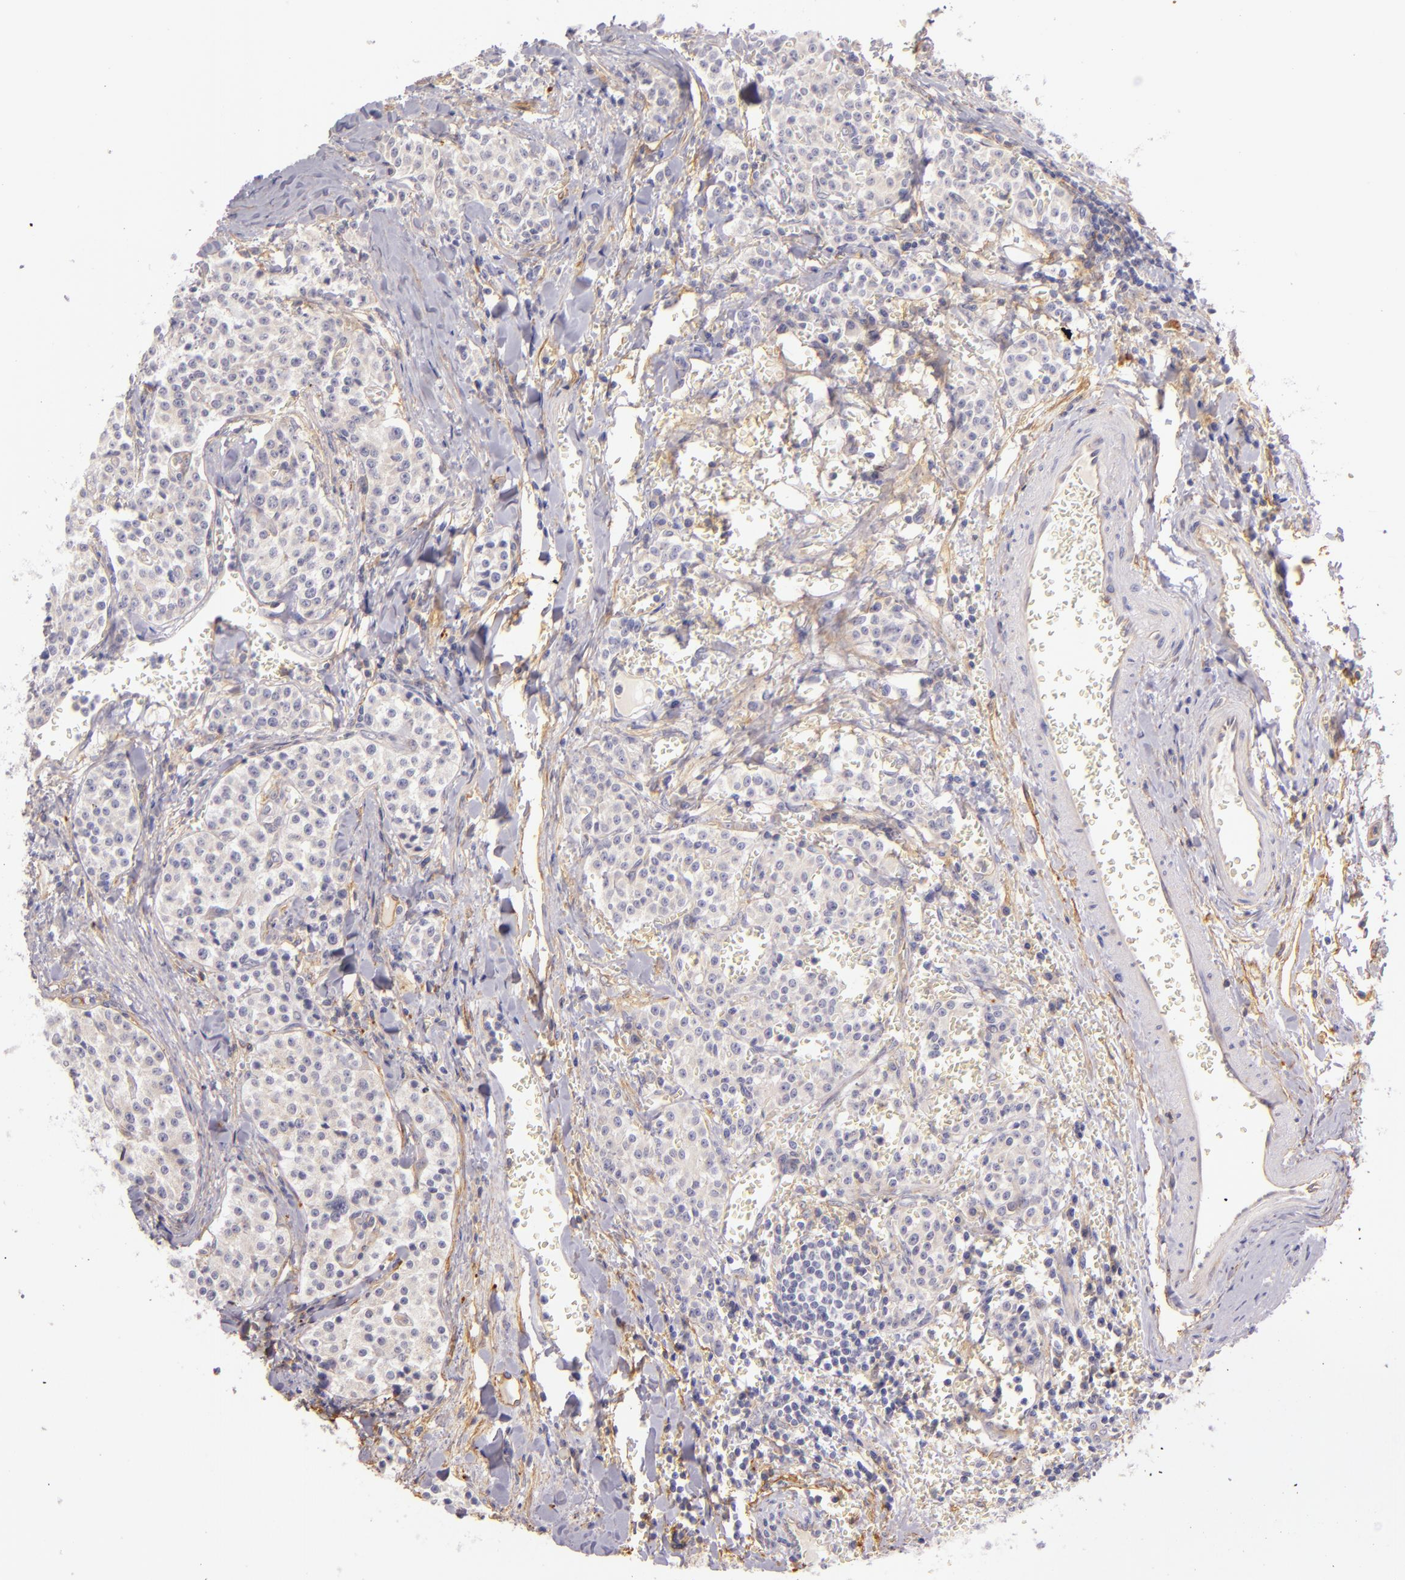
{"staining": {"intensity": "negative", "quantity": "none", "location": "none"}, "tissue": "carcinoid", "cell_type": "Tumor cells", "image_type": "cancer", "snomed": [{"axis": "morphology", "description": "Carcinoid, malignant, NOS"}, {"axis": "topography", "description": "Stomach"}], "caption": "Tumor cells are negative for brown protein staining in carcinoid.", "gene": "CTSF", "patient": {"sex": "female", "age": 76}}